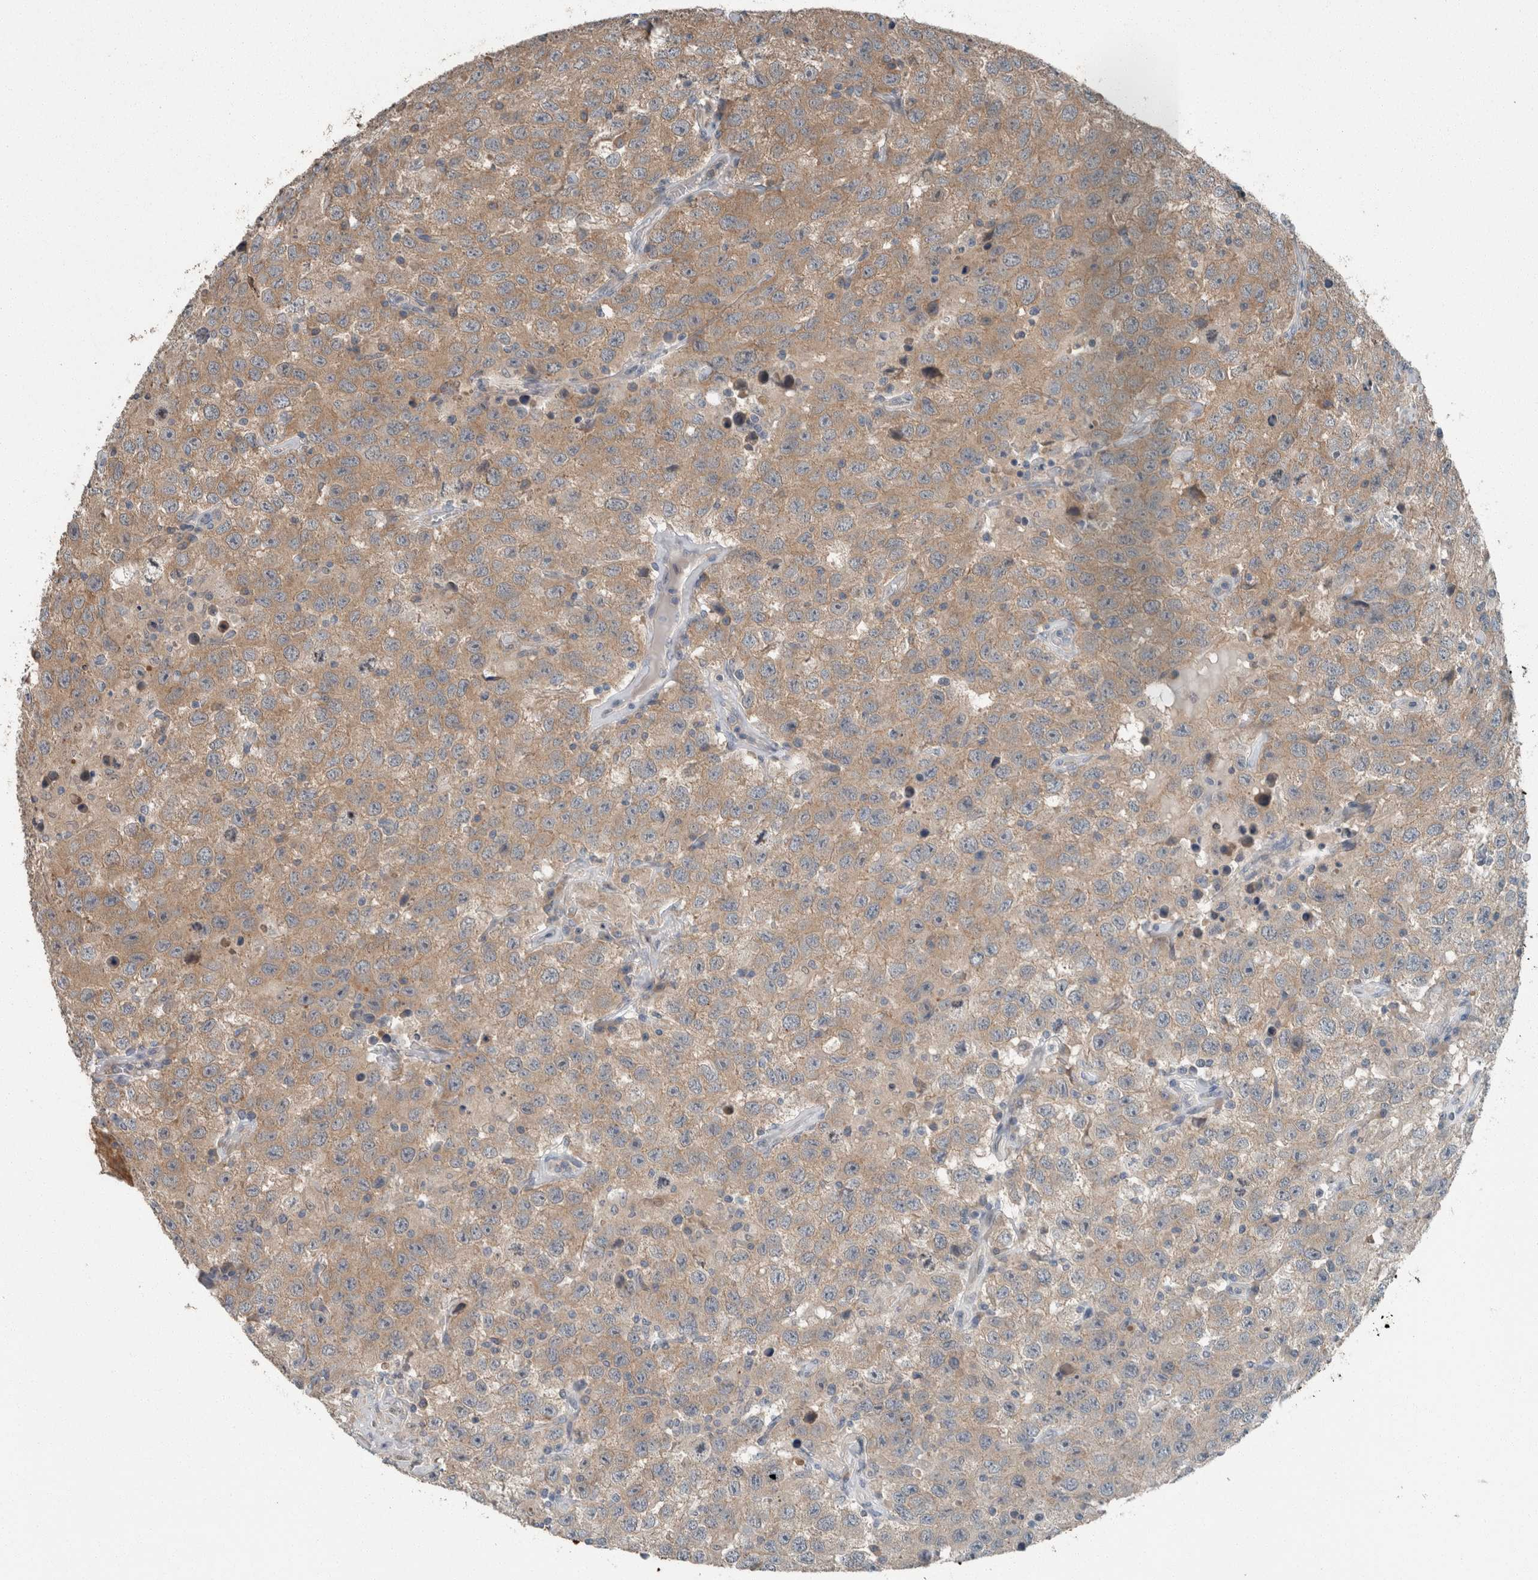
{"staining": {"intensity": "moderate", "quantity": ">75%", "location": "cytoplasmic/membranous"}, "tissue": "testis cancer", "cell_type": "Tumor cells", "image_type": "cancer", "snomed": [{"axis": "morphology", "description": "Seminoma, NOS"}, {"axis": "topography", "description": "Testis"}], "caption": "Testis cancer (seminoma) was stained to show a protein in brown. There is medium levels of moderate cytoplasmic/membranous staining in about >75% of tumor cells. The staining is performed using DAB (3,3'-diaminobenzidine) brown chromogen to label protein expression. The nuclei are counter-stained blue using hematoxylin.", "gene": "KNTC1", "patient": {"sex": "male", "age": 41}}